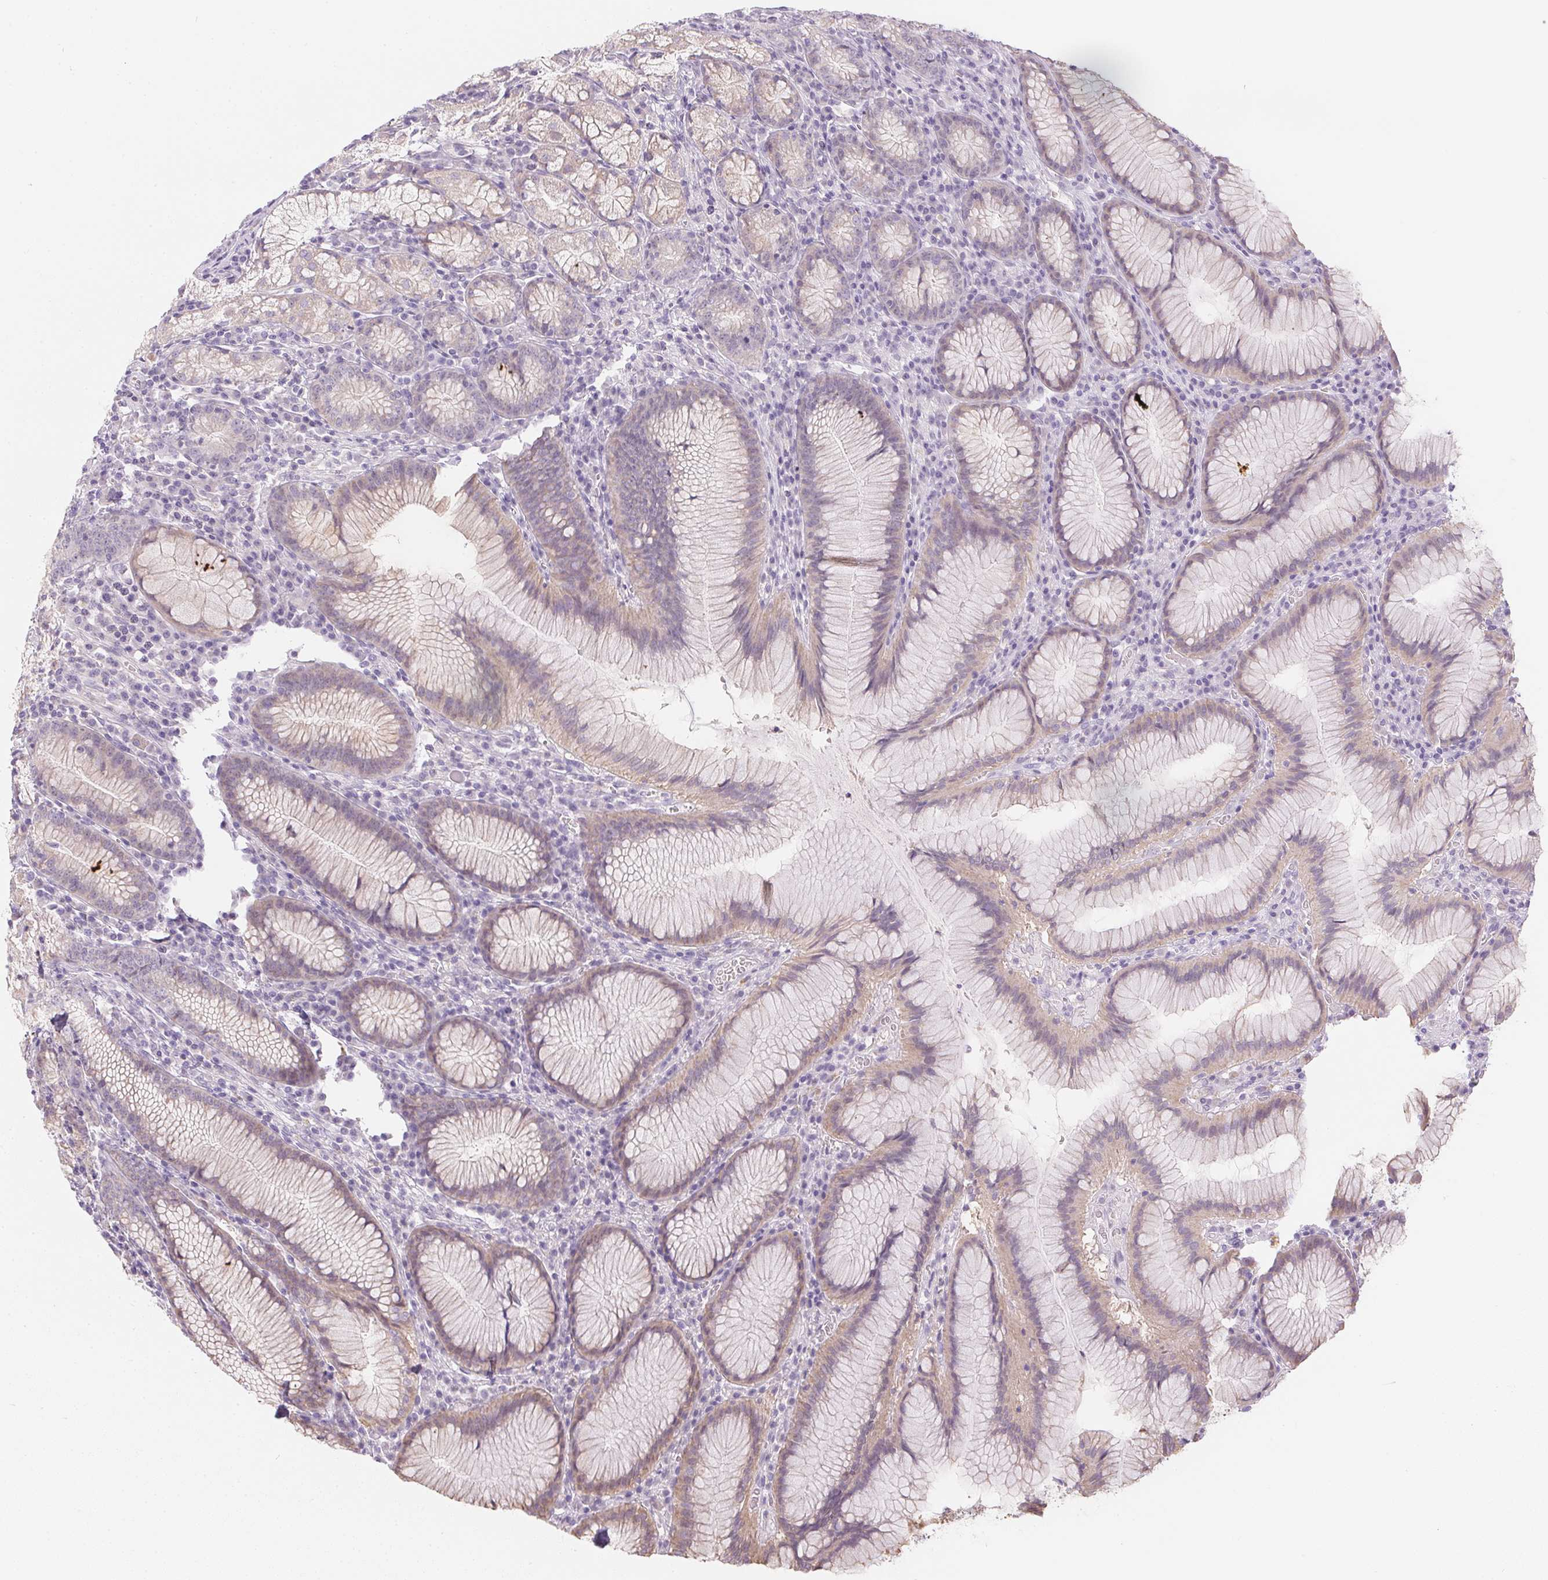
{"staining": {"intensity": "weak", "quantity": "25%-75%", "location": "cytoplasmic/membranous"}, "tissue": "stomach", "cell_type": "Glandular cells", "image_type": "normal", "snomed": [{"axis": "morphology", "description": "Normal tissue, NOS"}, {"axis": "topography", "description": "Stomach"}], "caption": "Glandular cells show low levels of weak cytoplasmic/membranous staining in about 25%-75% of cells in benign human stomach.", "gene": "CTCFL", "patient": {"sex": "male", "age": 55}}